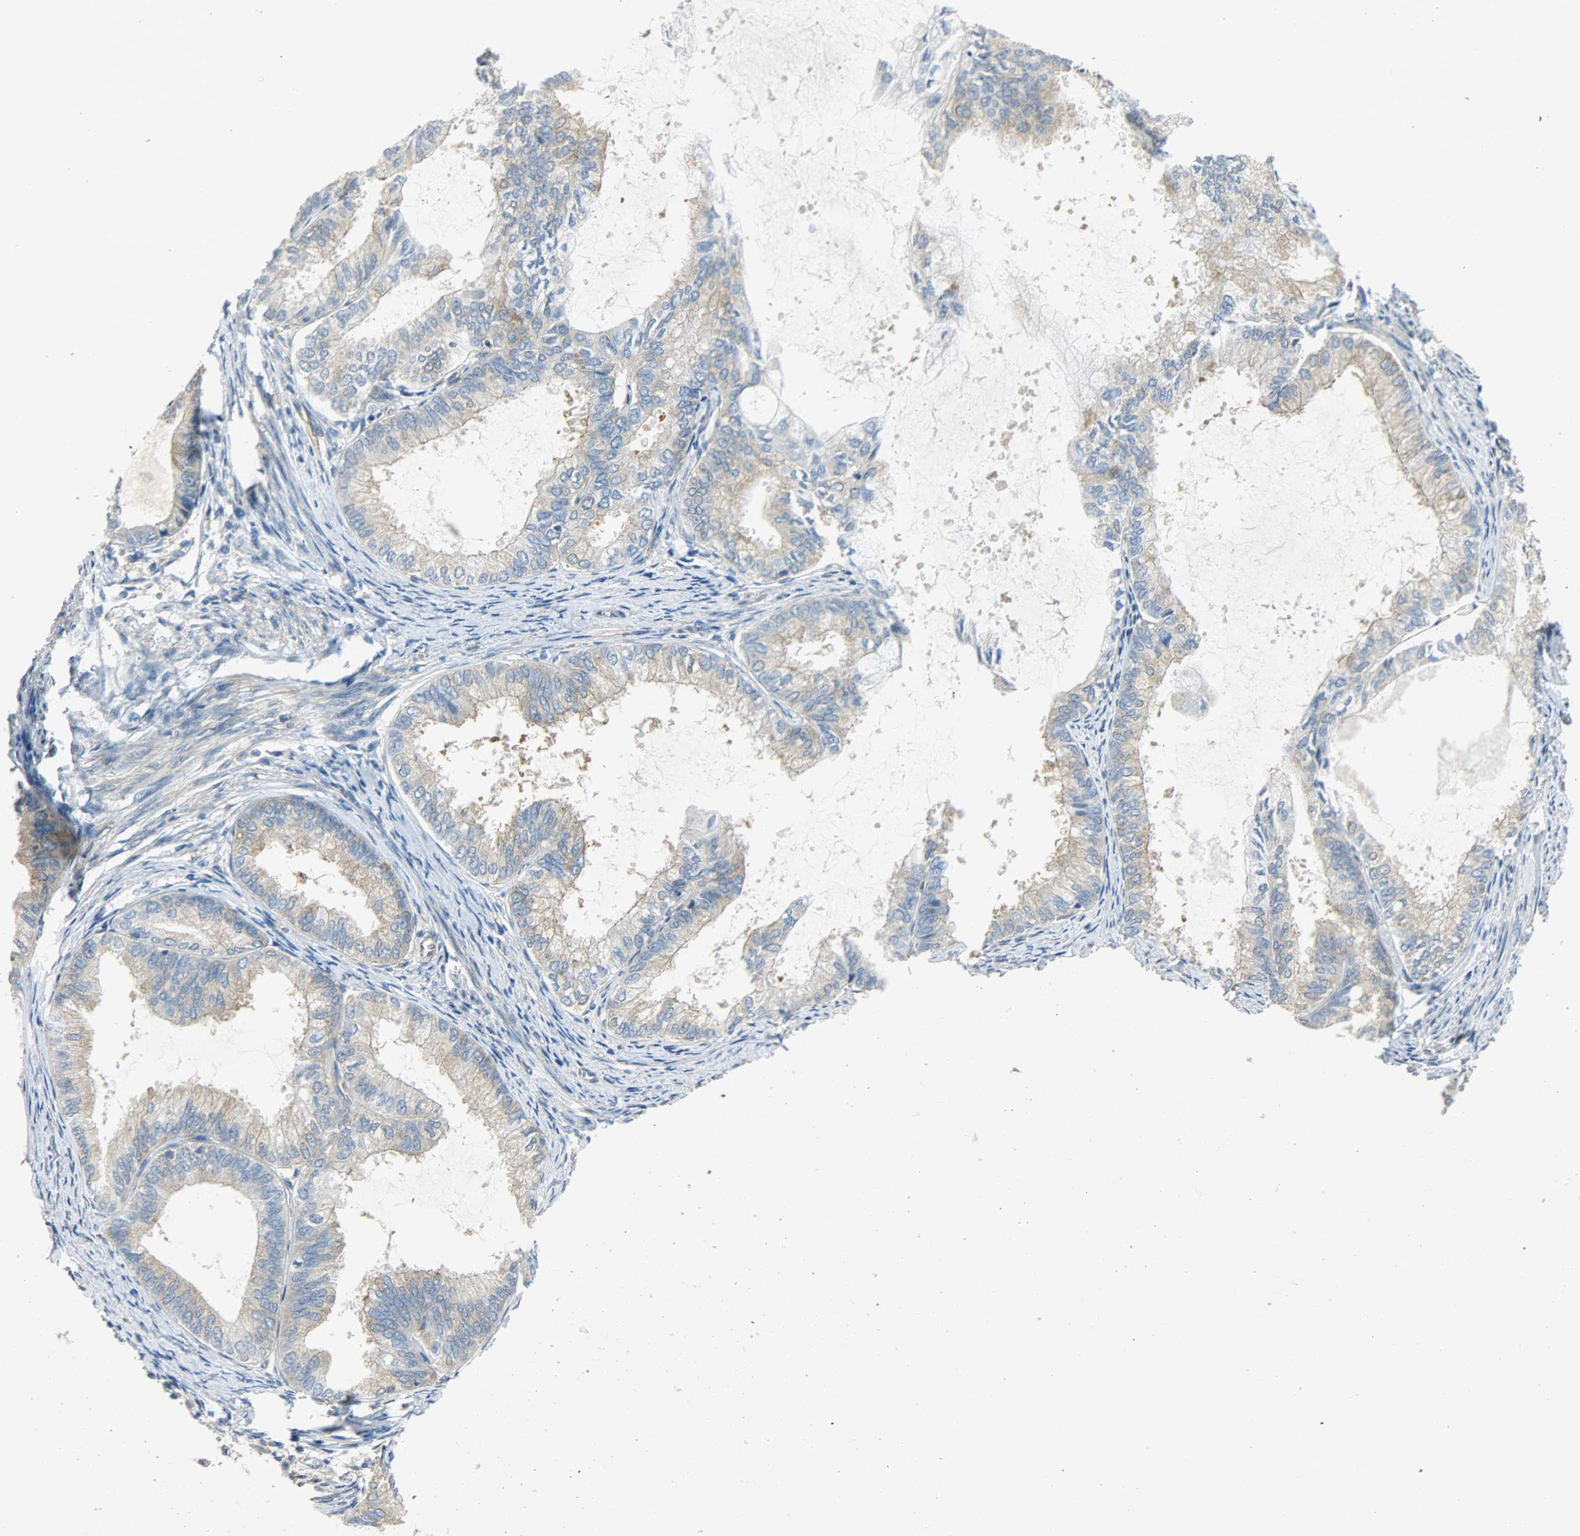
{"staining": {"intensity": "weak", "quantity": "25%-75%", "location": "cytoplasmic/membranous"}, "tissue": "endometrial cancer", "cell_type": "Tumor cells", "image_type": "cancer", "snomed": [{"axis": "morphology", "description": "Adenocarcinoma, NOS"}, {"axis": "topography", "description": "Endometrium"}], "caption": "Endometrial cancer (adenocarcinoma) was stained to show a protein in brown. There is low levels of weak cytoplasmic/membranous positivity in approximately 25%-75% of tumor cells.", "gene": "TSC22D2", "patient": {"sex": "female", "age": 86}}